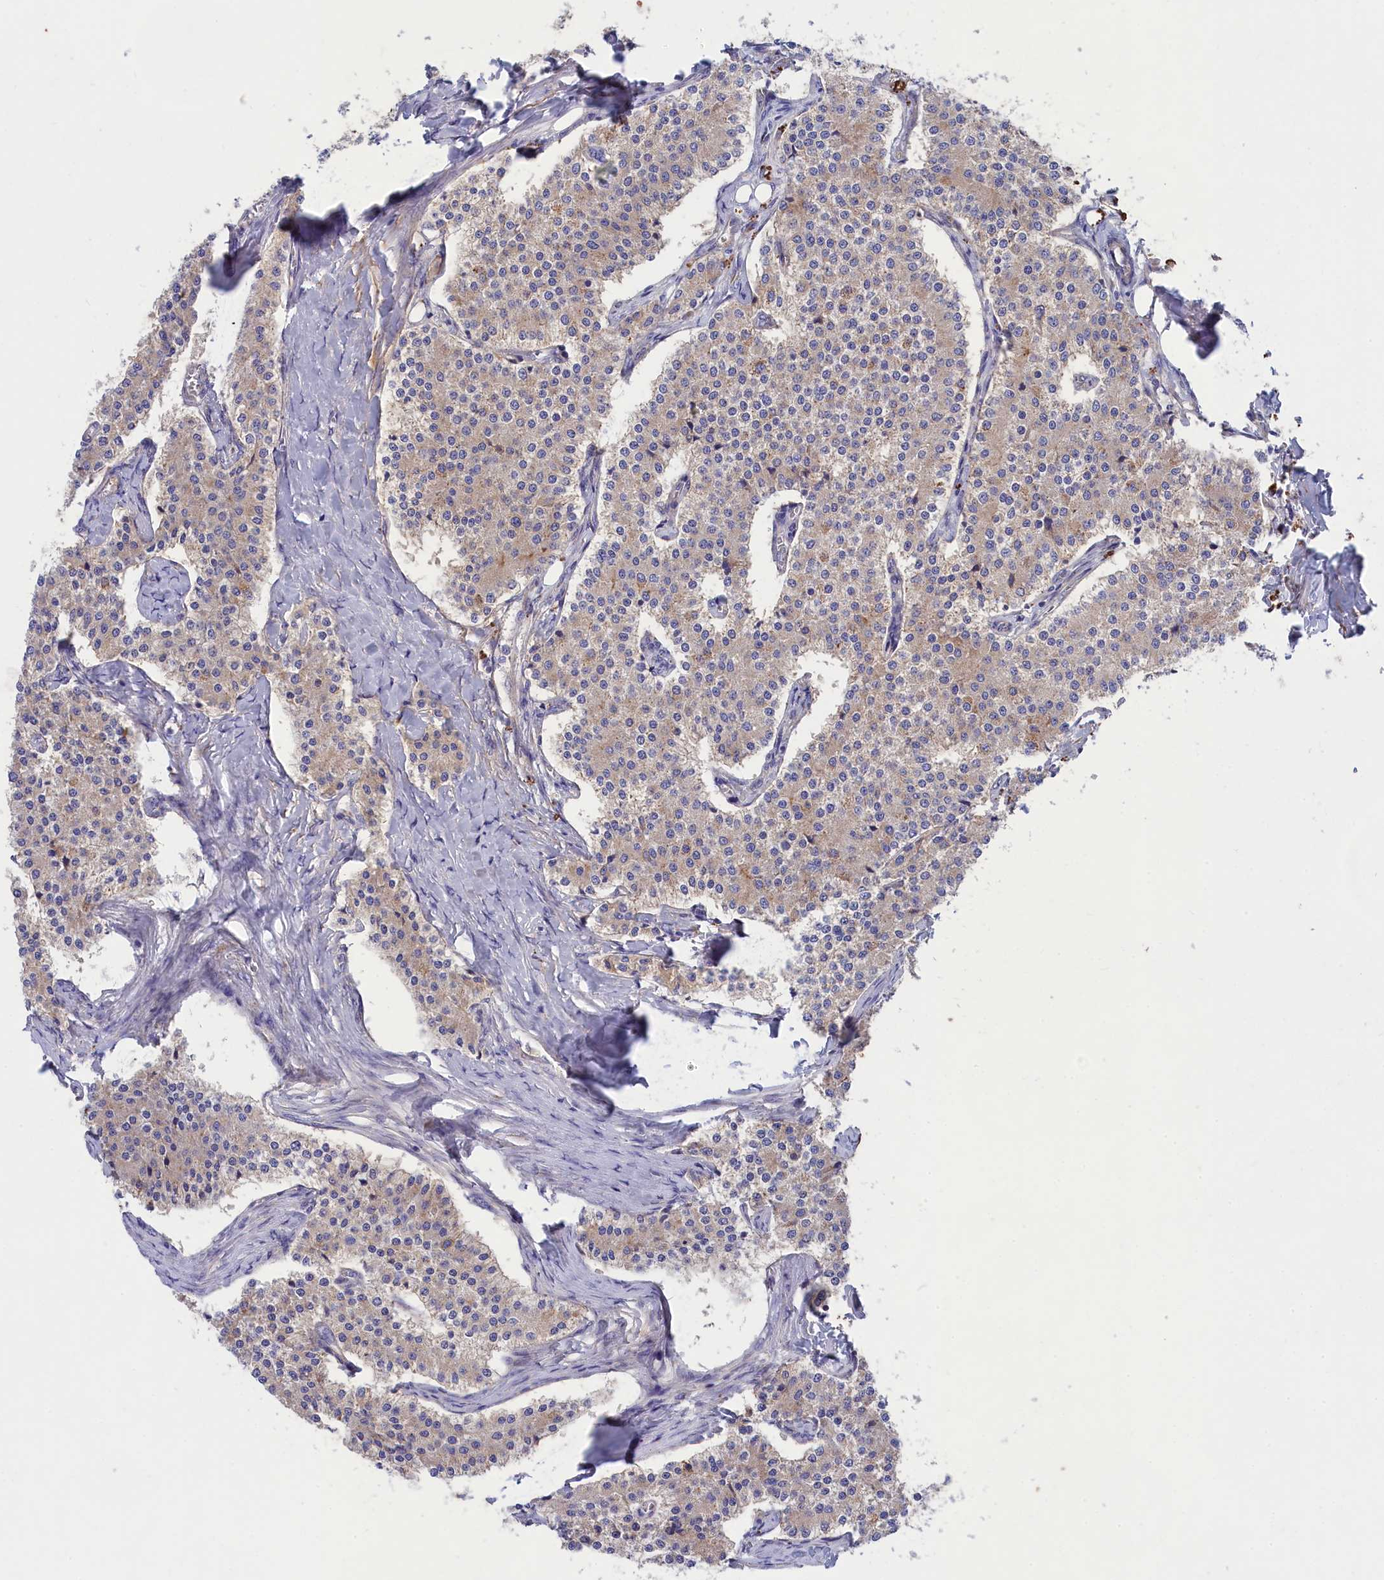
{"staining": {"intensity": "weak", "quantity": "<25%", "location": "cytoplasmic/membranous"}, "tissue": "carcinoid", "cell_type": "Tumor cells", "image_type": "cancer", "snomed": [{"axis": "morphology", "description": "Carcinoid, malignant, NOS"}, {"axis": "topography", "description": "Colon"}], "caption": "Malignant carcinoid stained for a protein using IHC reveals no expression tumor cells.", "gene": "SCAMP4", "patient": {"sex": "female", "age": 52}}